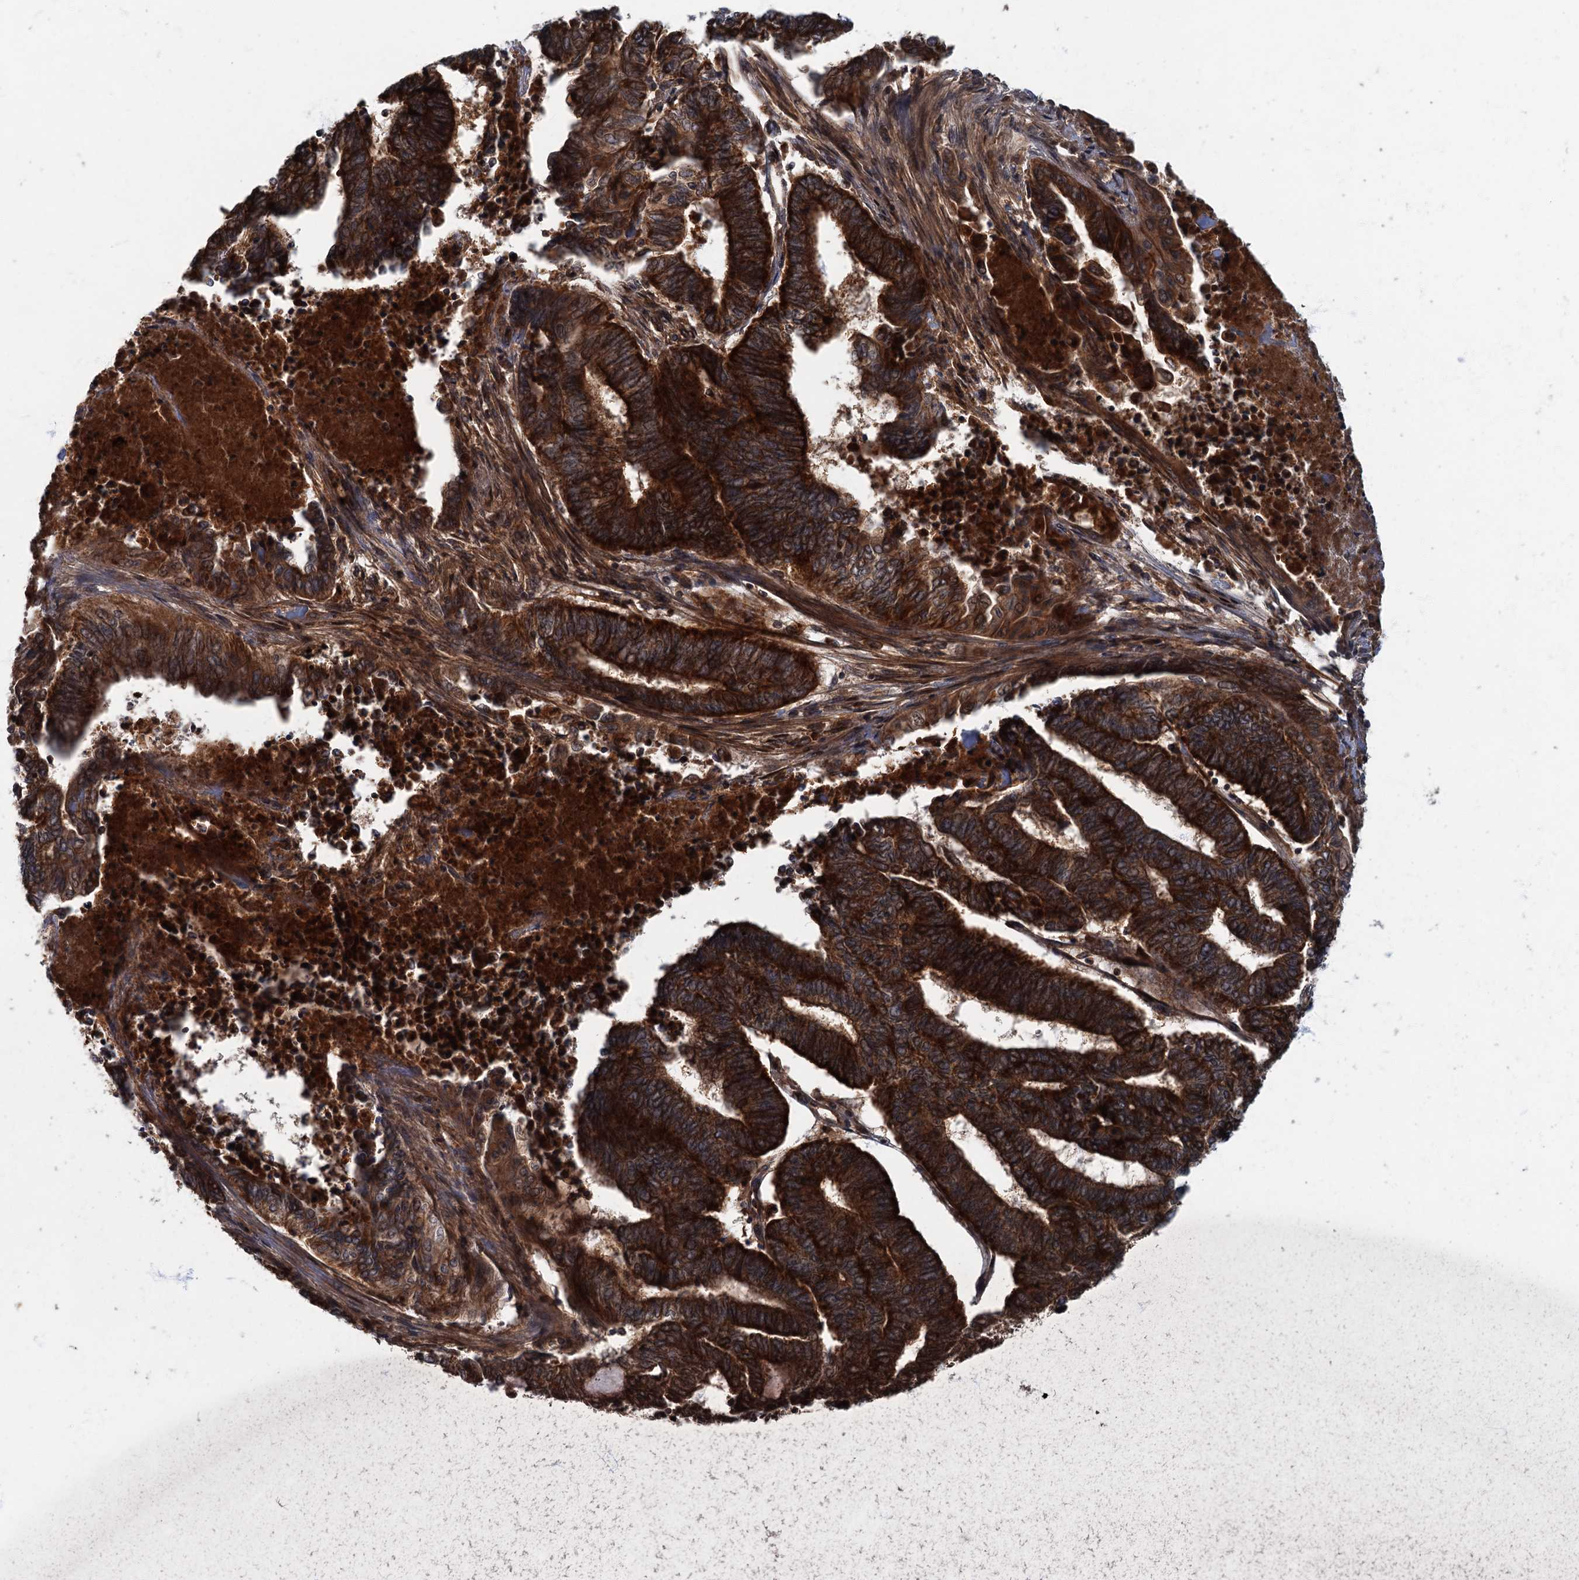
{"staining": {"intensity": "strong", "quantity": ">75%", "location": "cytoplasmic/membranous"}, "tissue": "endometrial cancer", "cell_type": "Tumor cells", "image_type": "cancer", "snomed": [{"axis": "morphology", "description": "Adenocarcinoma, NOS"}, {"axis": "topography", "description": "Uterus"}, {"axis": "topography", "description": "Endometrium"}], "caption": "High-power microscopy captured an immunohistochemistry (IHC) photomicrograph of endometrial adenocarcinoma, revealing strong cytoplasmic/membranous staining in approximately >75% of tumor cells.", "gene": "SLC11A2", "patient": {"sex": "female", "age": 70}}